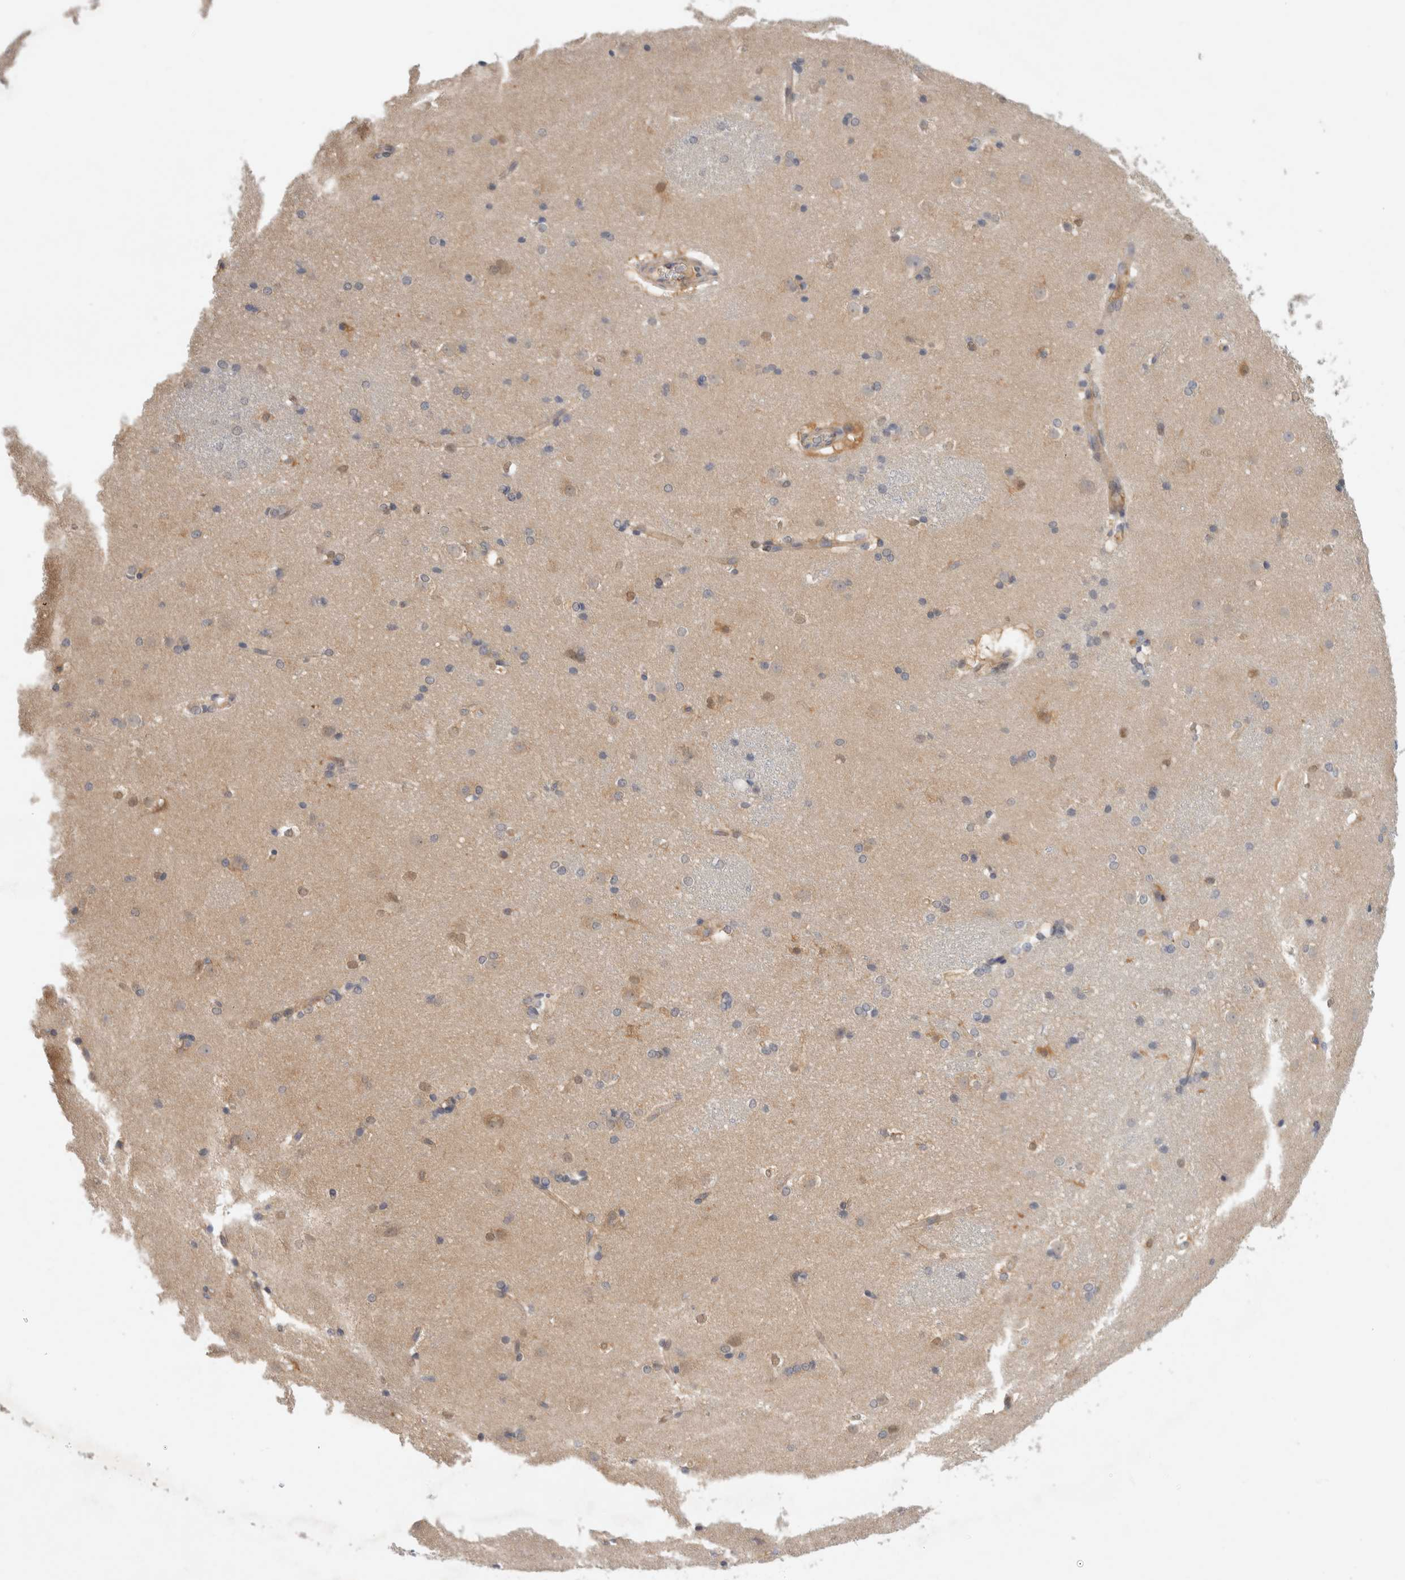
{"staining": {"intensity": "weak", "quantity": "<25%", "location": "cytoplasmic/membranous,nuclear"}, "tissue": "caudate", "cell_type": "Glial cells", "image_type": "normal", "snomed": [{"axis": "morphology", "description": "Normal tissue, NOS"}, {"axis": "topography", "description": "Lateral ventricle wall"}], "caption": "A high-resolution micrograph shows immunohistochemistry (IHC) staining of unremarkable caudate, which shows no significant expression in glial cells.", "gene": "PGM1", "patient": {"sex": "female", "age": 19}}